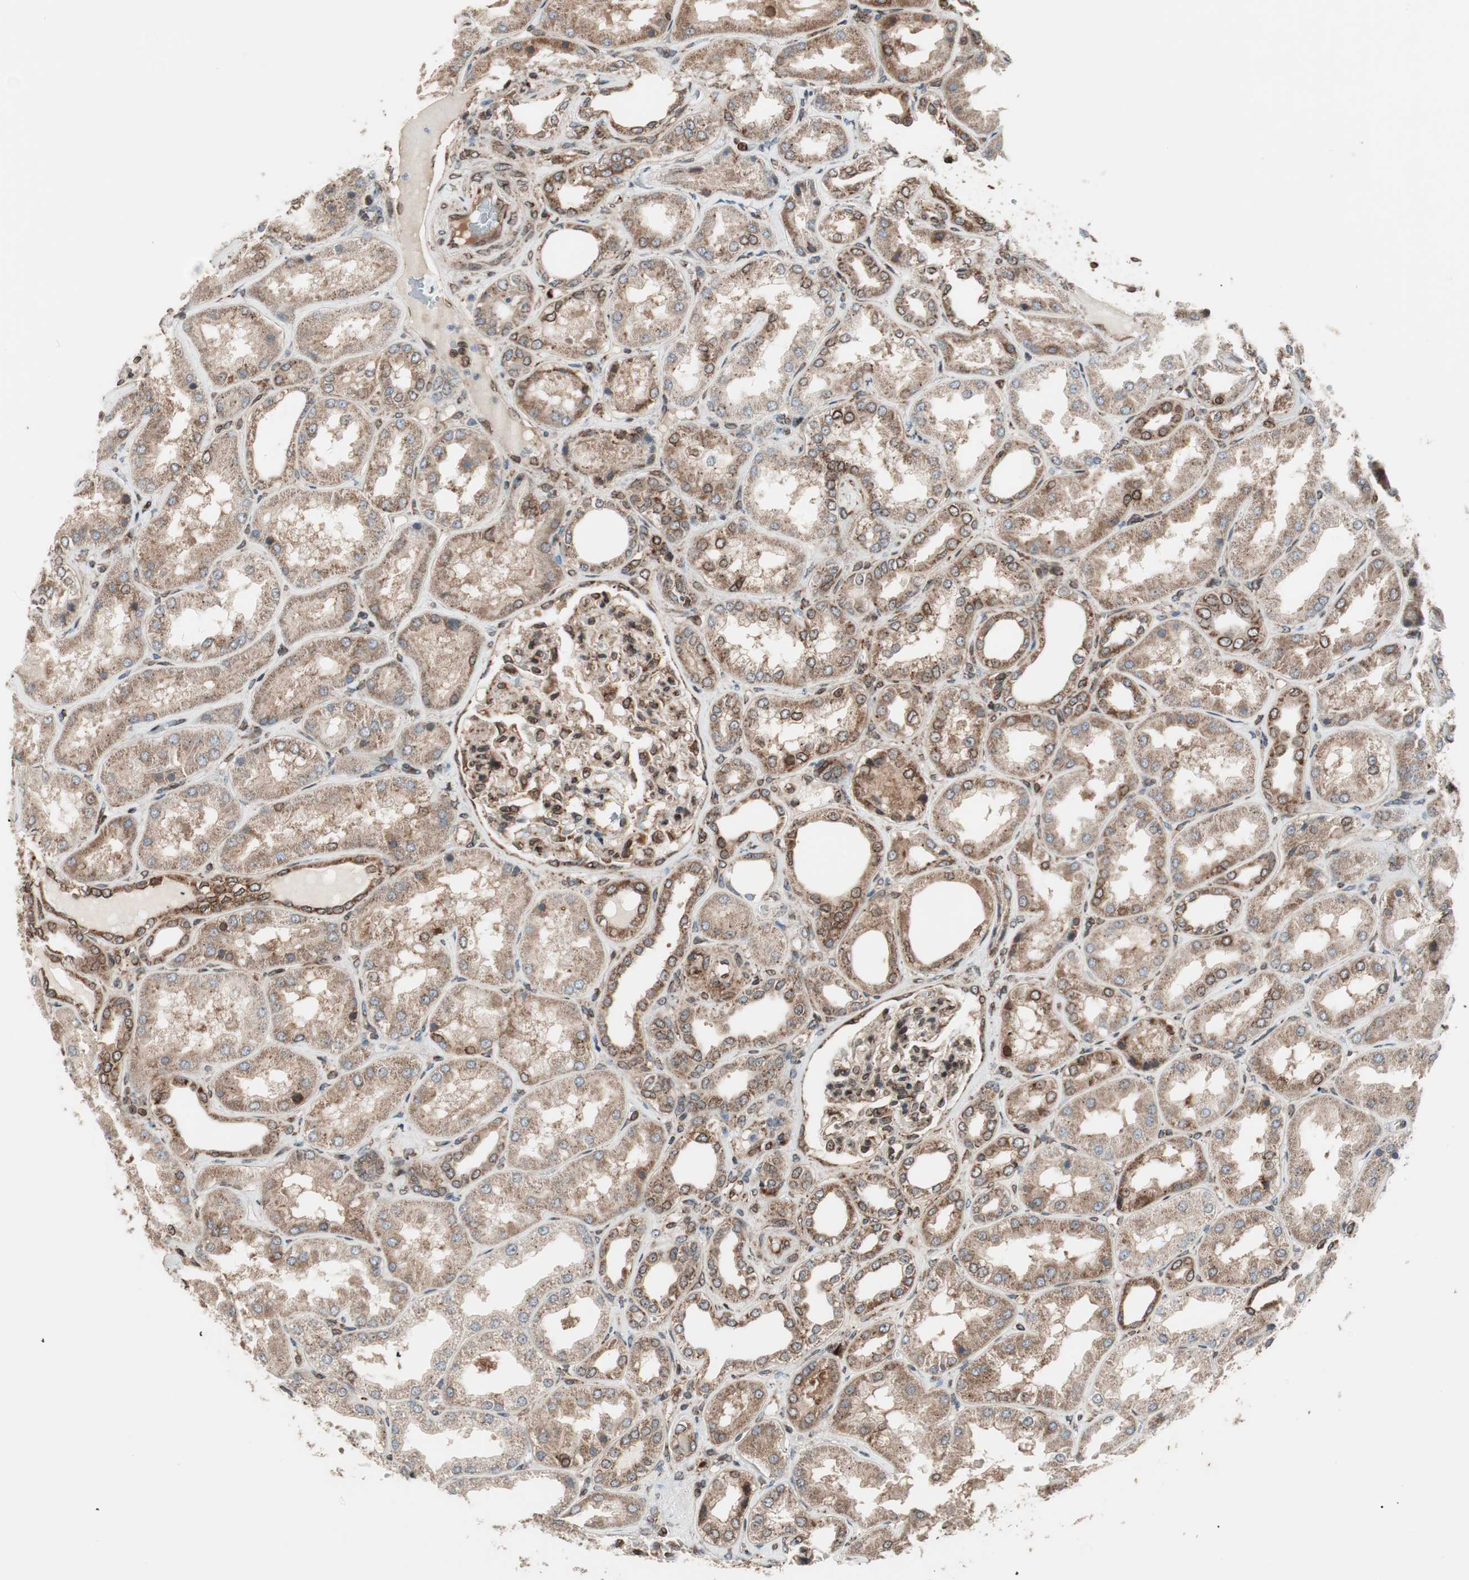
{"staining": {"intensity": "strong", "quantity": ">75%", "location": "cytoplasmic/membranous,nuclear"}, "tissue": "kidney", "cell_type": "Cells in glomeruli", "image_type": "normal", "snomed": [{"axis": "morphology", "description": "Normal tissue, NOS"}, {"axis": "topography", "description": "Kidney"}], "caption": "A high amount of strong cytoplasmic/membranous,nuclear positivity is seen in about >75% of cells in glomeruli in unremarkable kidney.", "gene": "NUP62", "patient": {"sex": "female", "age": 56}}